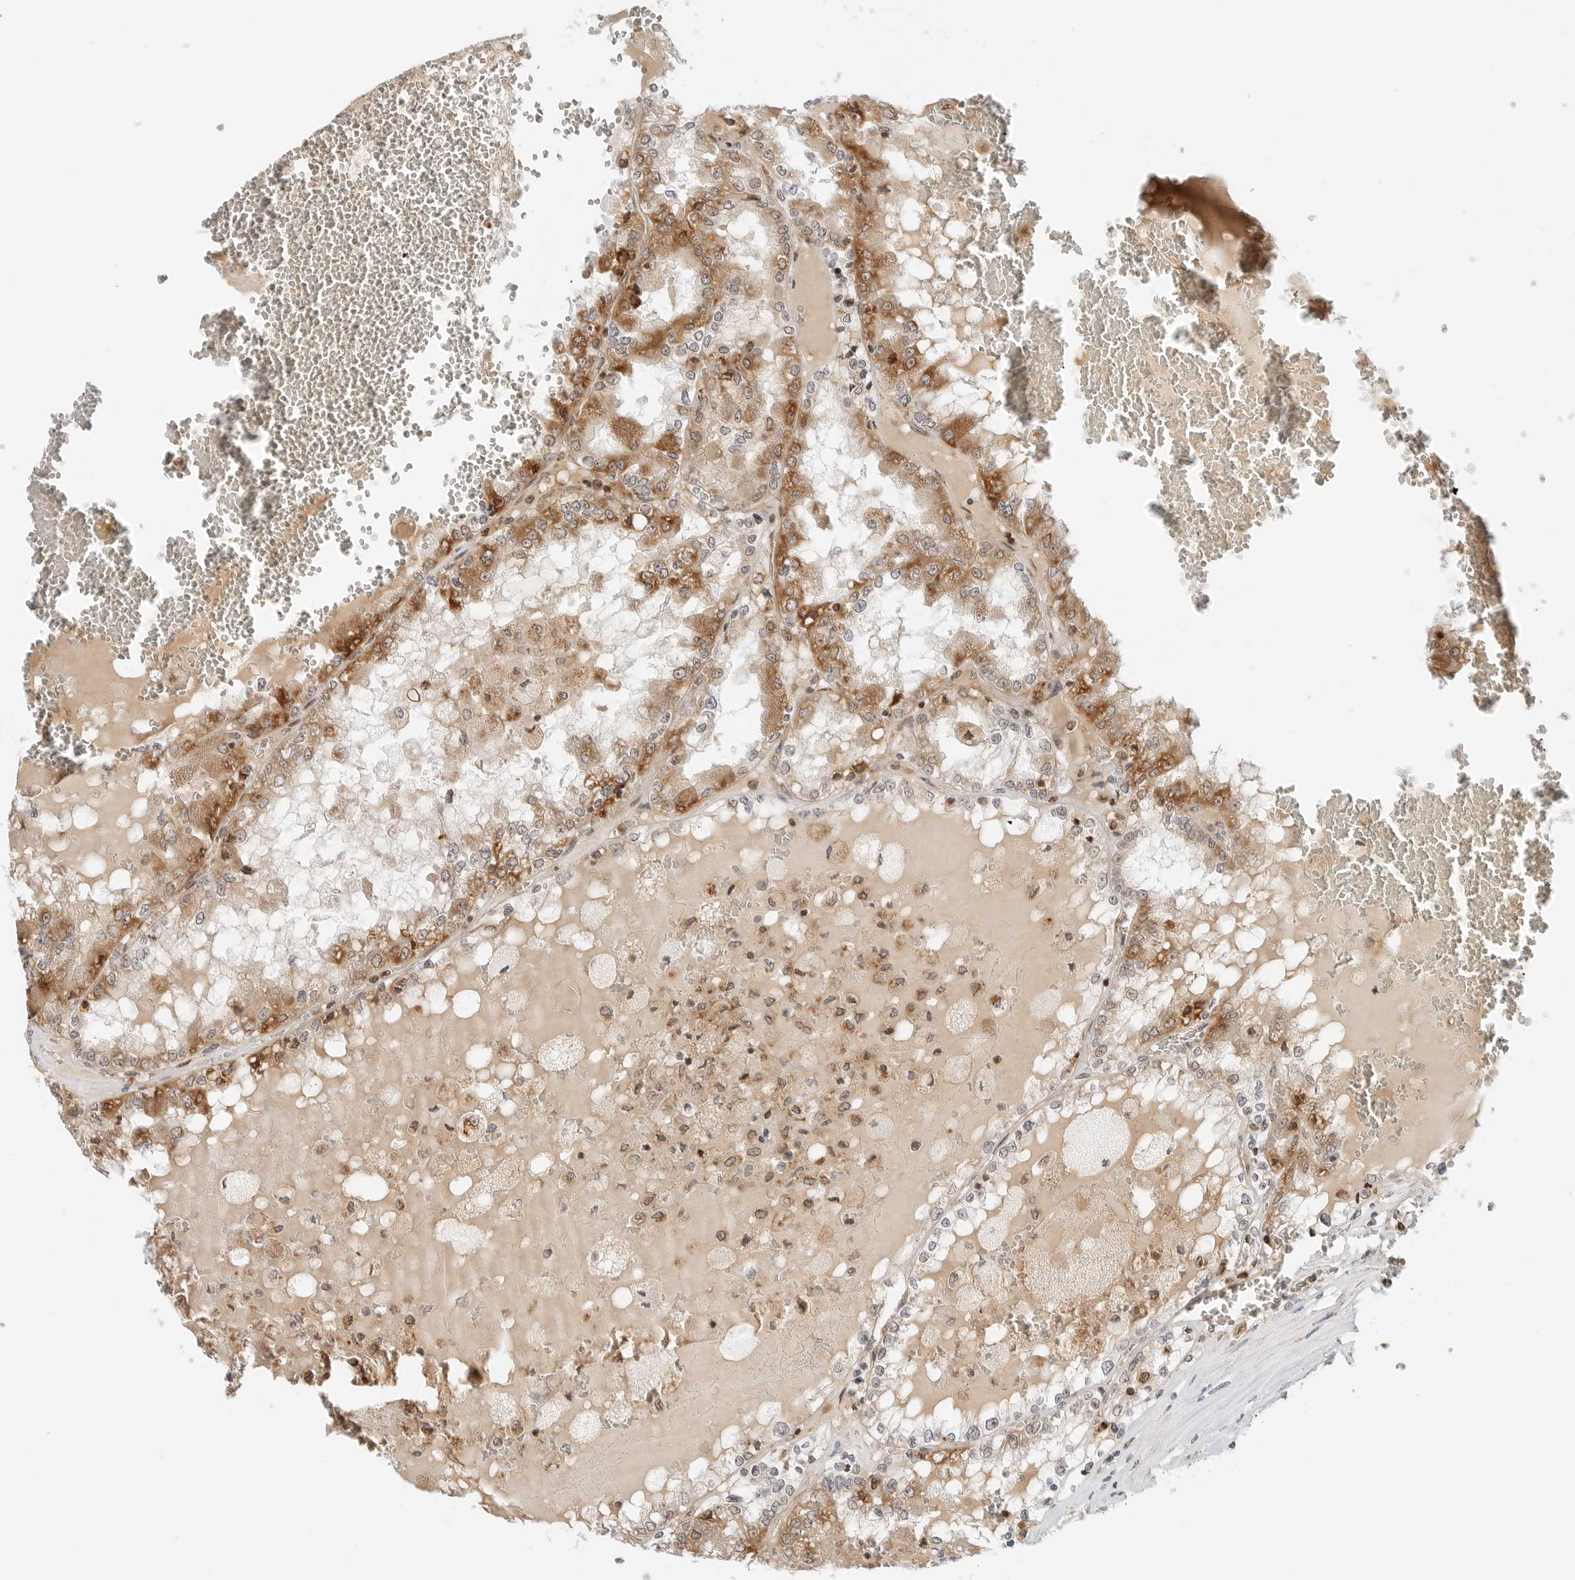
{"staining": {"intensity": "moderate", "quantity": ">75%", "location": "cytoplasmic/membranous"}, "tissue": "renal cancer", "cell_type": "Tumor cells", "image_type": "cancer", "snomed": [{"axis": "morphology", "description": "Adenocarcinoma, NOS"}, {"axis": "topography", "description": "Kidney"}], "caption": "Renal cancer tissue reveals moderate cytoplasmic/membranous positivity in about >75% of tumor cells (brown staining indicates protein expression, while blue staining denotes nuclei).", "gene": "DYRK4", "patient": {"sex": "female", "age": 56}}